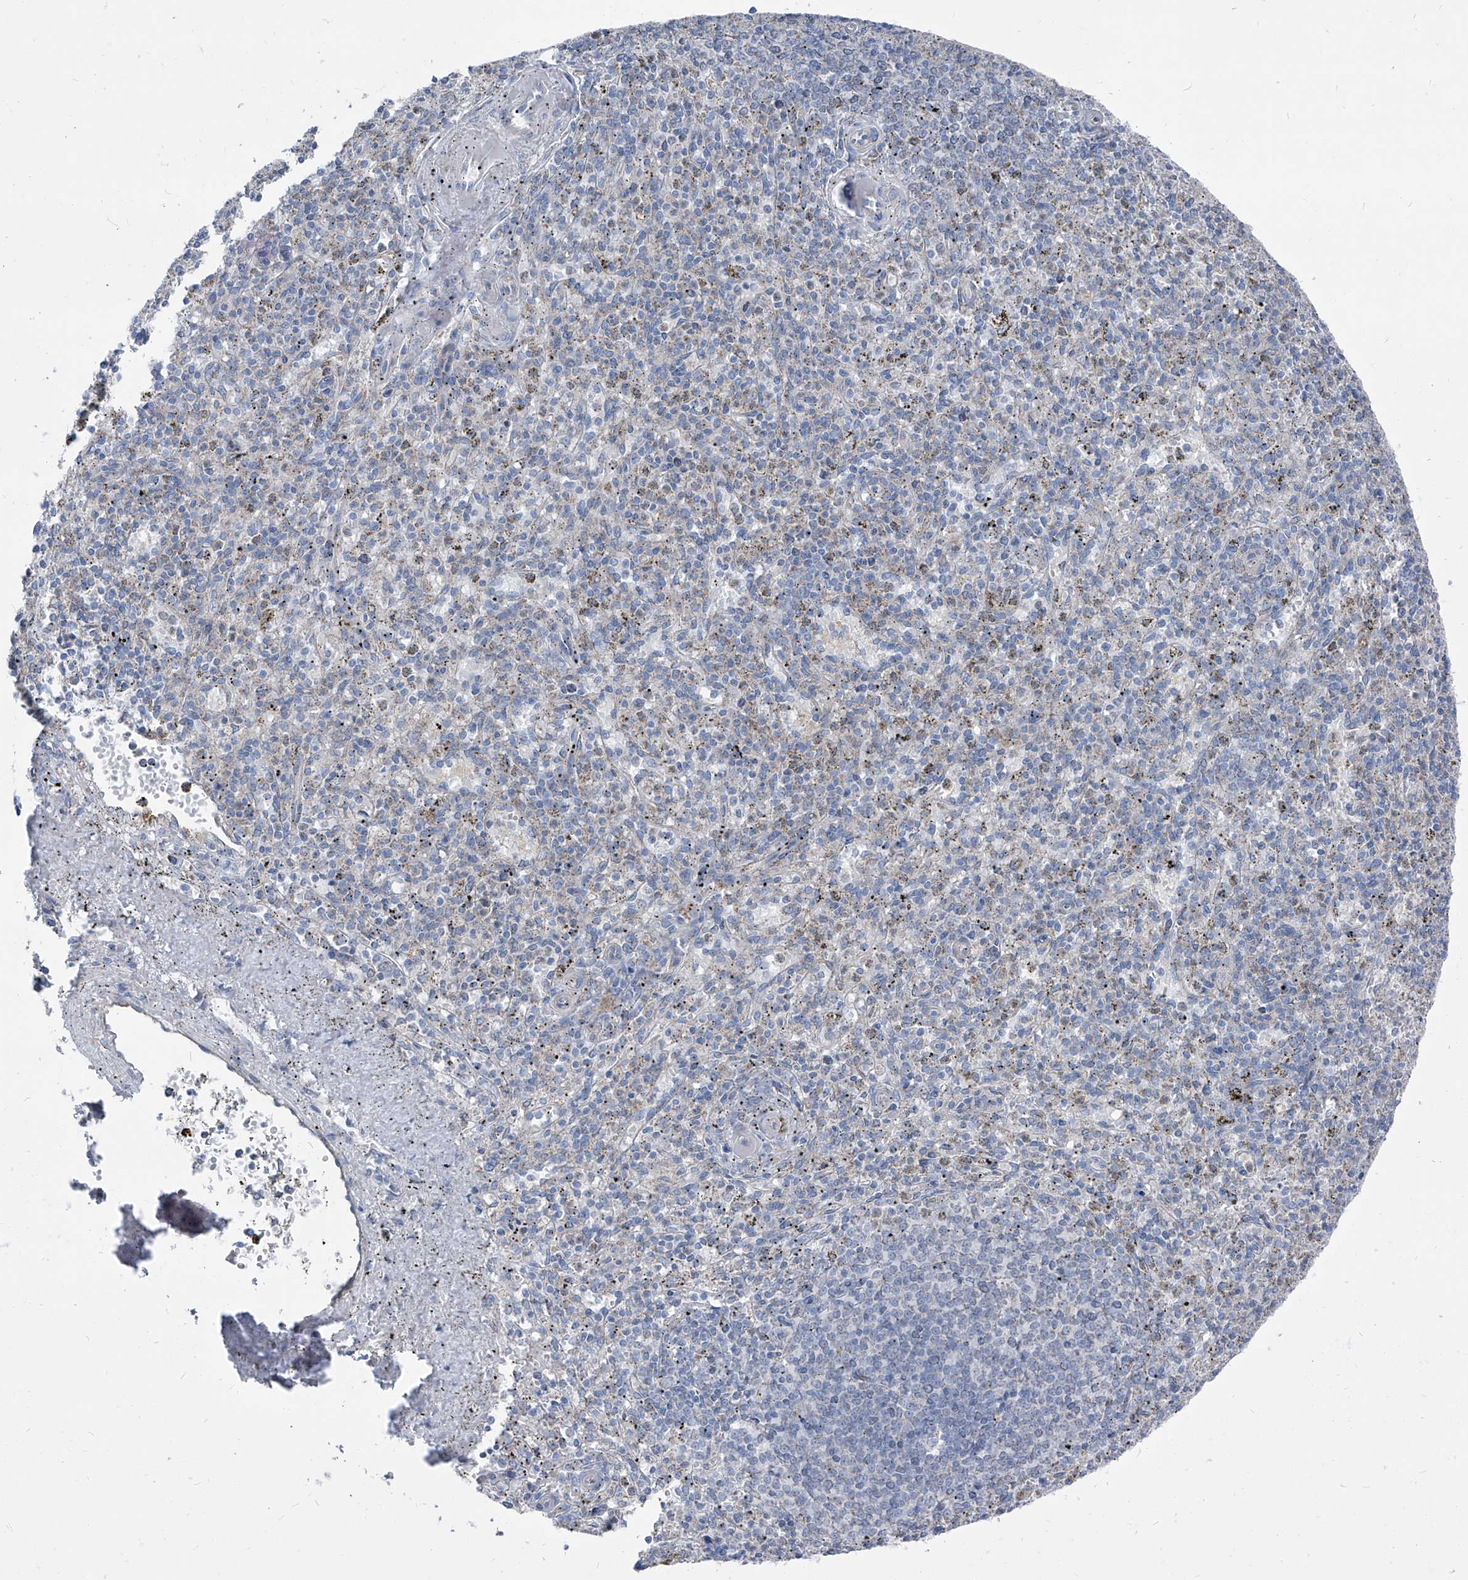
{"staining": {"intensity": "negative", "quantity": "none", "location": "none"}, "tissue": "spleen", "cell_type": "Cells in red pulp", "image_type": "normal", "snomed": [{"axis": "morphology", "description": "Normal tissue, NOS"}, {"axis": "topography", "description": "Spleen"}], "caption": "Immunohistochemistry of unremarkable spleen displays no positivity in cells in red pulp. The staining was performed using DAB (3,3'-diaminobenzidine) to visualize the protein expression in brown, while the nuclei were stained in blue with hematoxylin (Magnification: 20x).", "gene": "AGPS", "patient": {"sex": "male", "age": 72}}